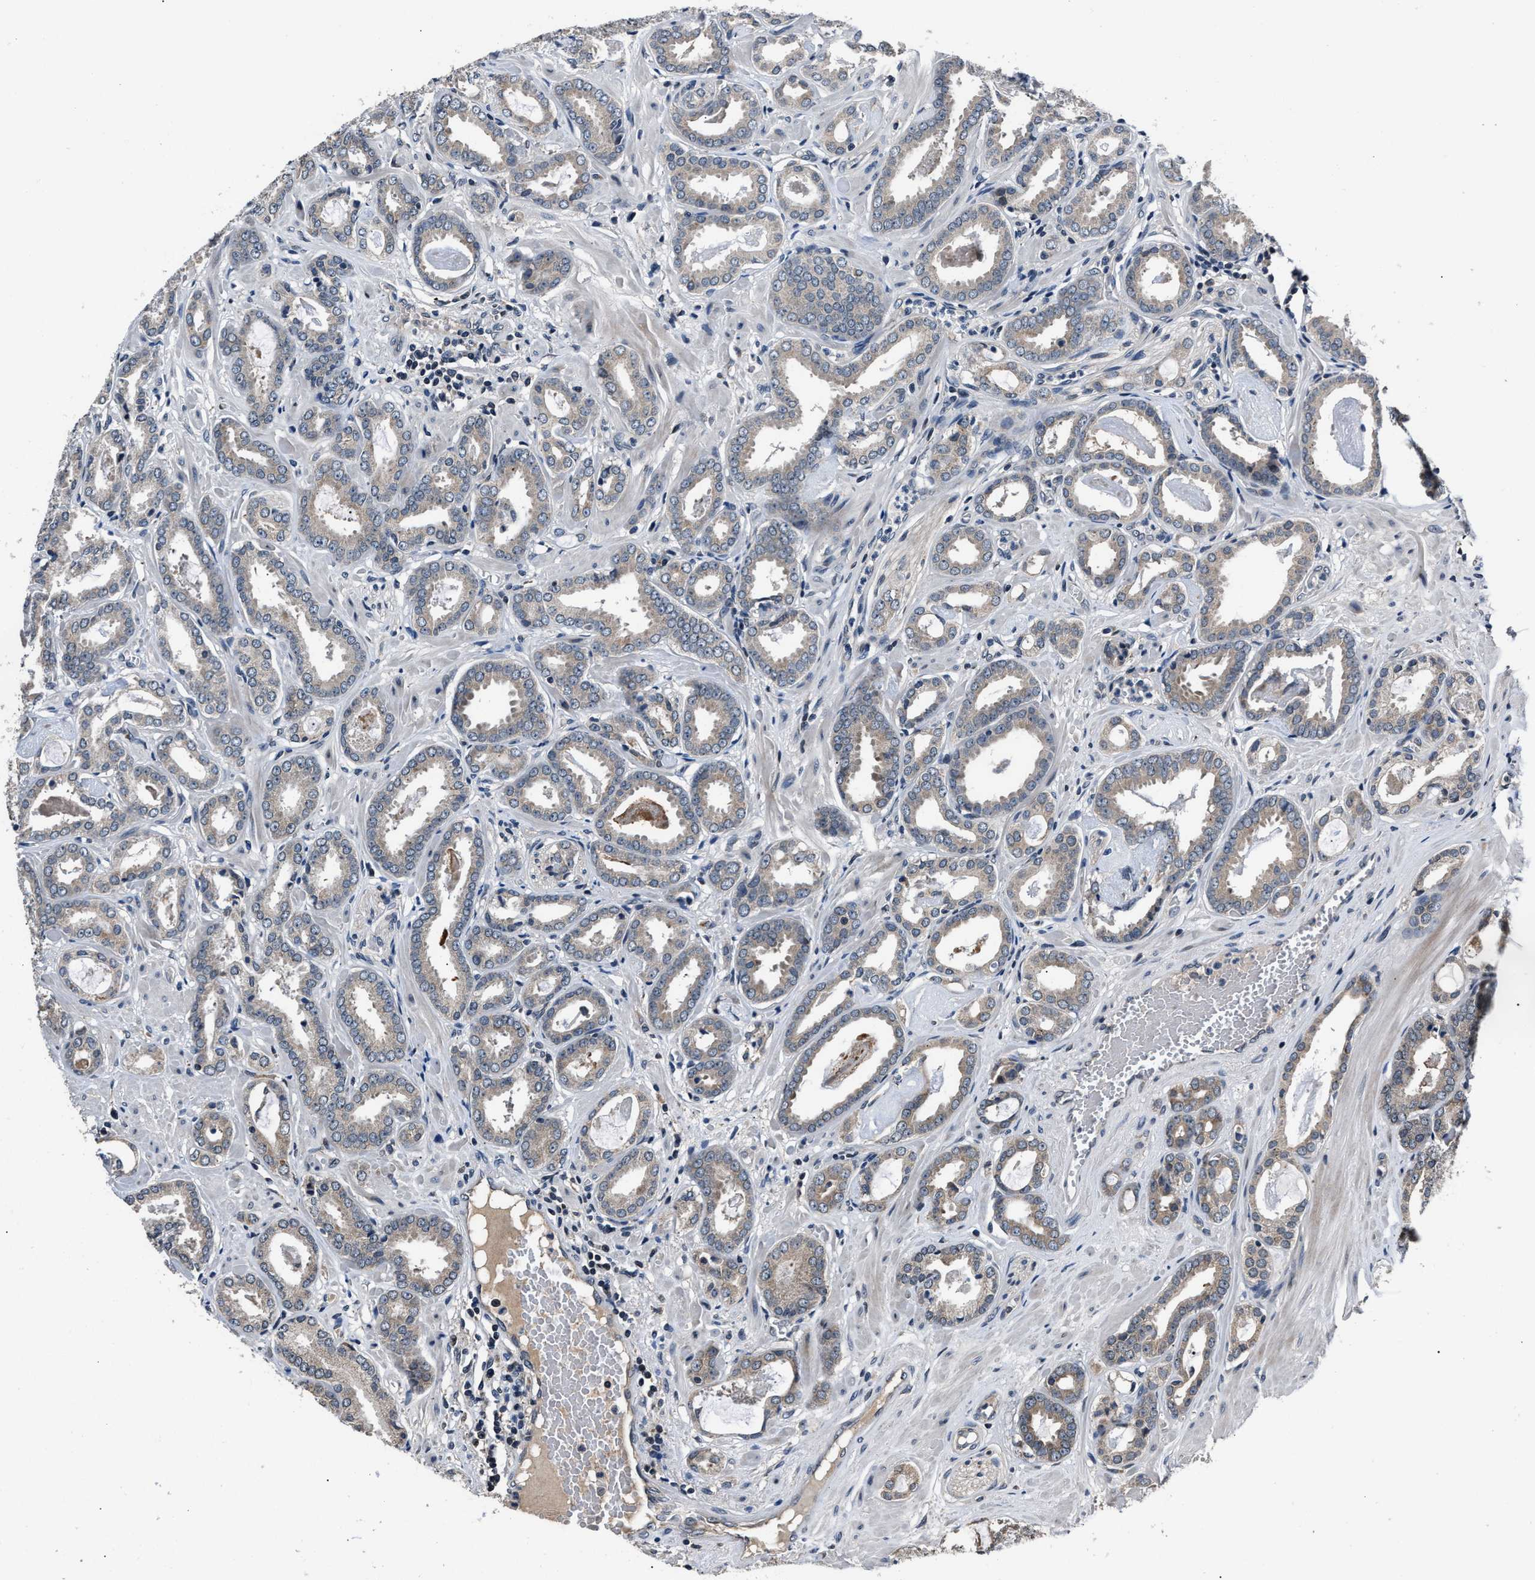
{"staining": {"intensity": "weak", "quantity": "<25%", "location": "cytoplasmic/membranous"}, "tissue": "prostate cancer", "cell_type": "Tumor cells", "image_type": "cancer", "snomed": [{"axis": "morphology", "description": "Adenocarcinoma, Low grade"}, {"axis": "topography", "description": "Prostate"}], "caption": "Immunohistochemistry (IHC) micrograph of neoplastic tissue: human prostate cancer (adenocarcinoma (low-grade)) stained with DAB demonstrates no significant protein positivity in tumor cells.", "gene": "TNRC18", "patient": {"sex": "male", "age": 53}}